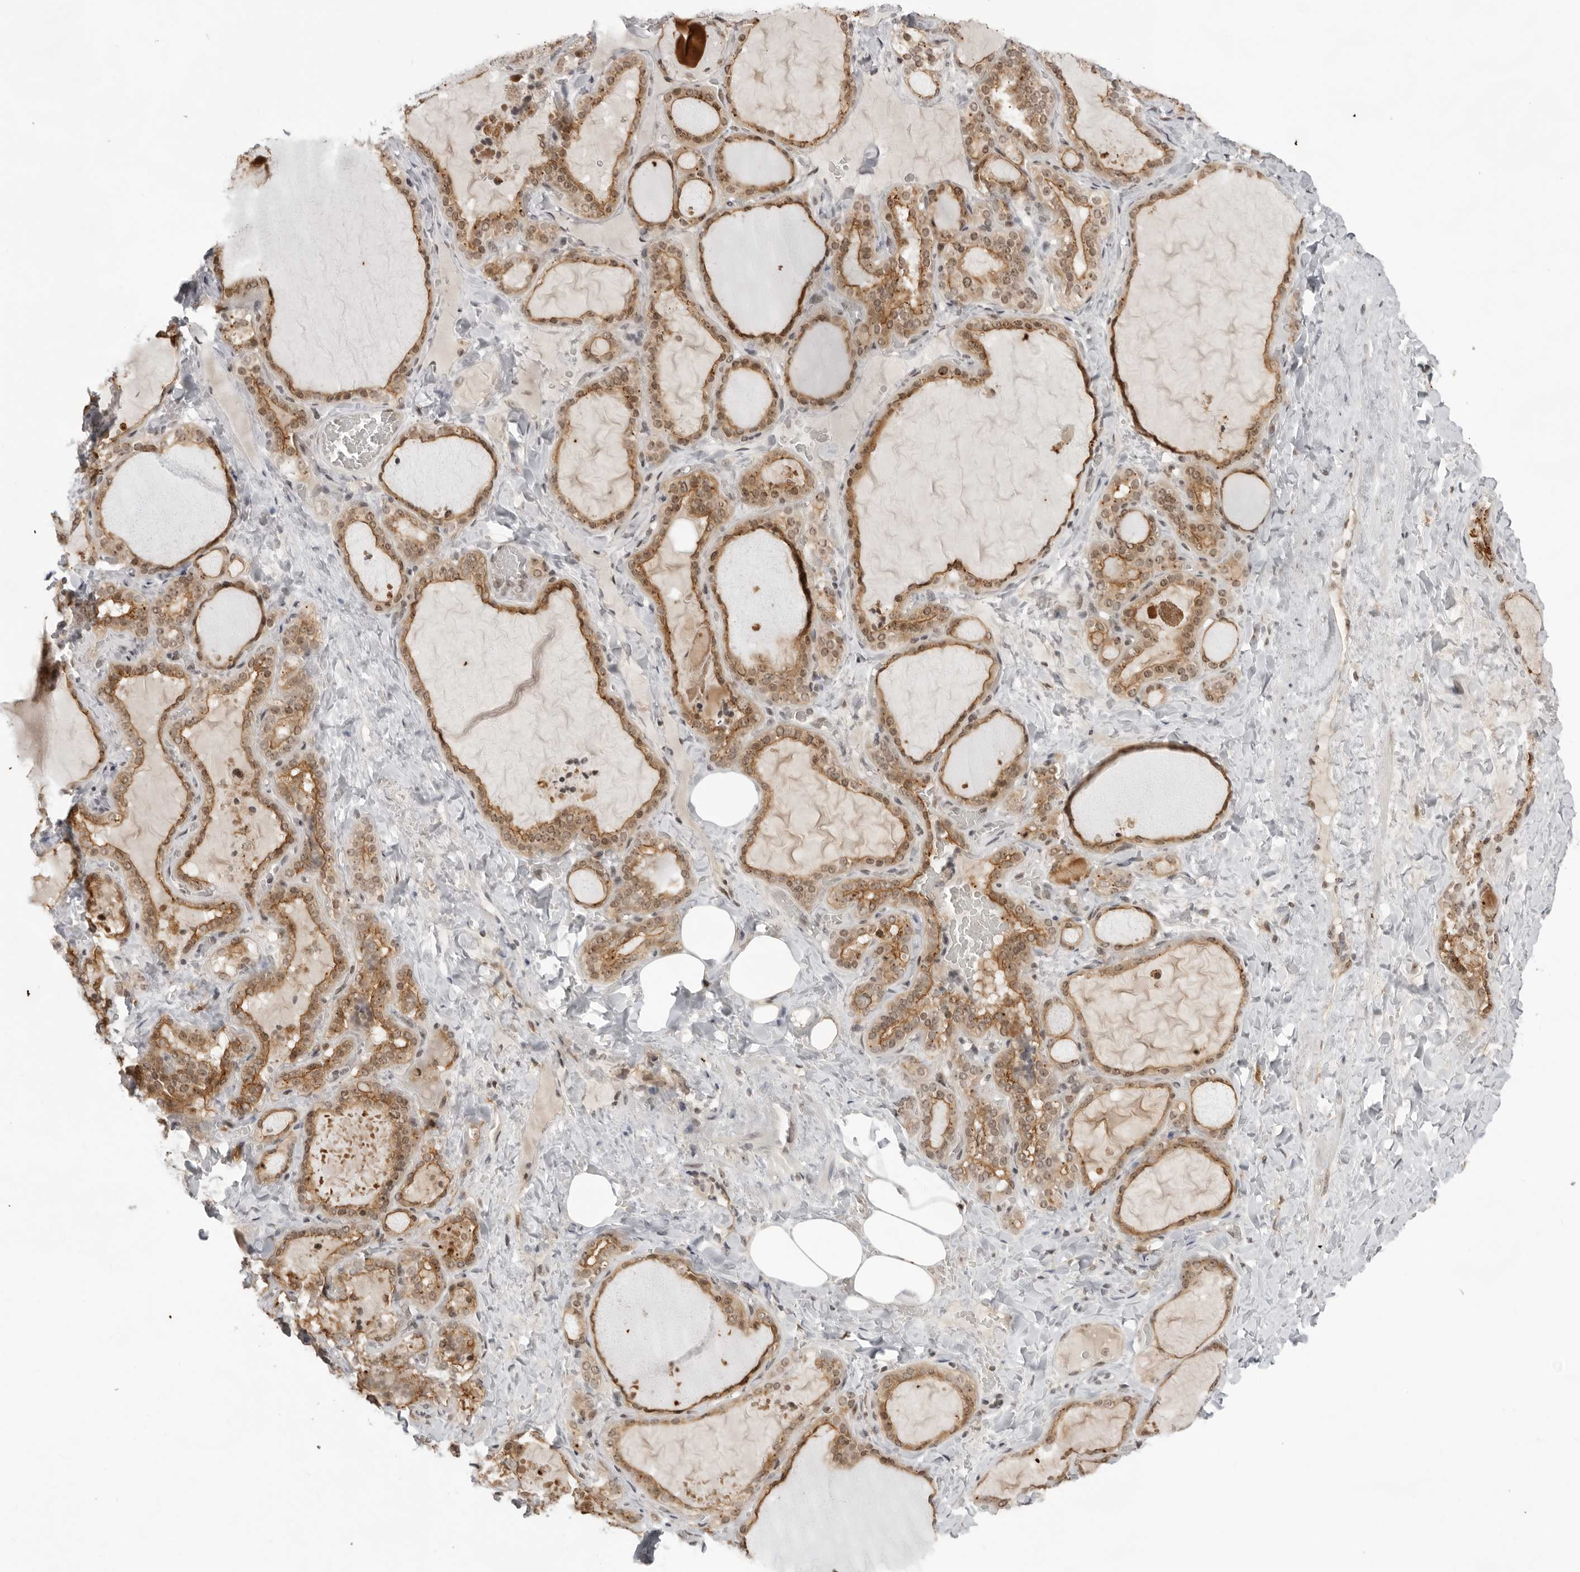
{"staining": {"intensity": "moderate", "quantity": ">75%", "location": "cytoplasmic/membranous,nuclear"}, "tissue": "thyroid gland", "cell_type": "Glandular cells", "image_type": "normal", "snomed": [{"axis": "morphology", "description": "Normal tissue, NOS"}, {"axis": "topography", "description": "Thyroid gland"}], "caption": "Thyroid gland stained with a brown dye displays moderate cytoplasmic/membranous,nuclear positive expression in about >75% of glandular cells.", "gene": "EXOSC10", "patient": {"sex": "female", "age": 22}}